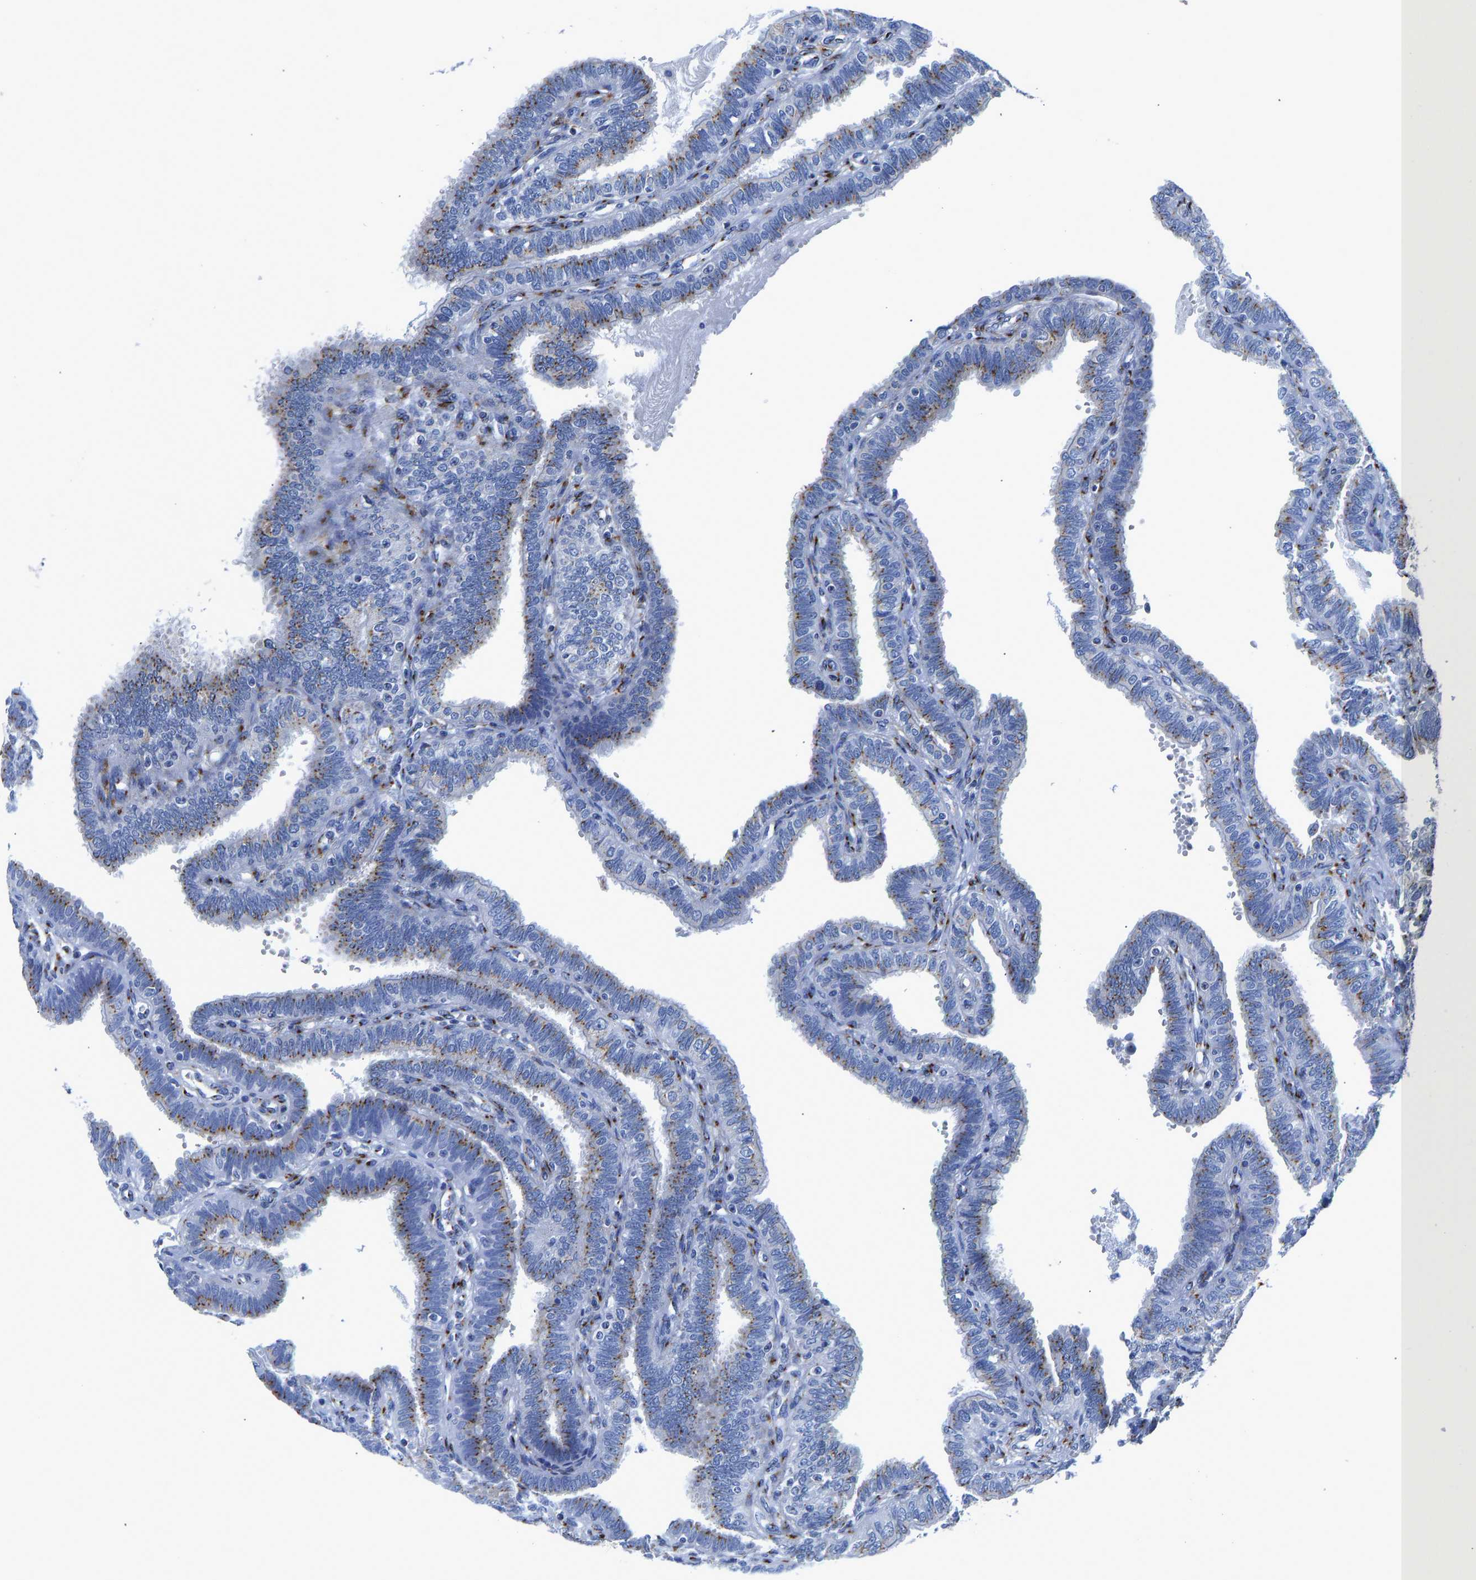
{"staining": {"intensity": "moderate", "quantity": ">75%", "location": "cytoplasmic/membranous"}, "tissue": "fallopian tube", "cell_type": "Glandular cells", "image_type": "normal", "snomed": [{"axis": "morphology", "description": "Normal tissue, NOS"}, {"axis": "topography", "description": "Fallopian tube"}, {"axis": "topography", "description": "Placenta"}], "caption": "Fallopian tube was stained to show a protein in brown. There is medium levels of moderate cytoplasmic/membranous staining in about >75% of glandular cells. The staining was performed using DAB to visualize the protein expression in brown, while the nuclei were stained in blue with hematoxylin (Magnification: 20x).", "gene": "TMEM87A", "patient": {"sex": "female", "age": 34}}